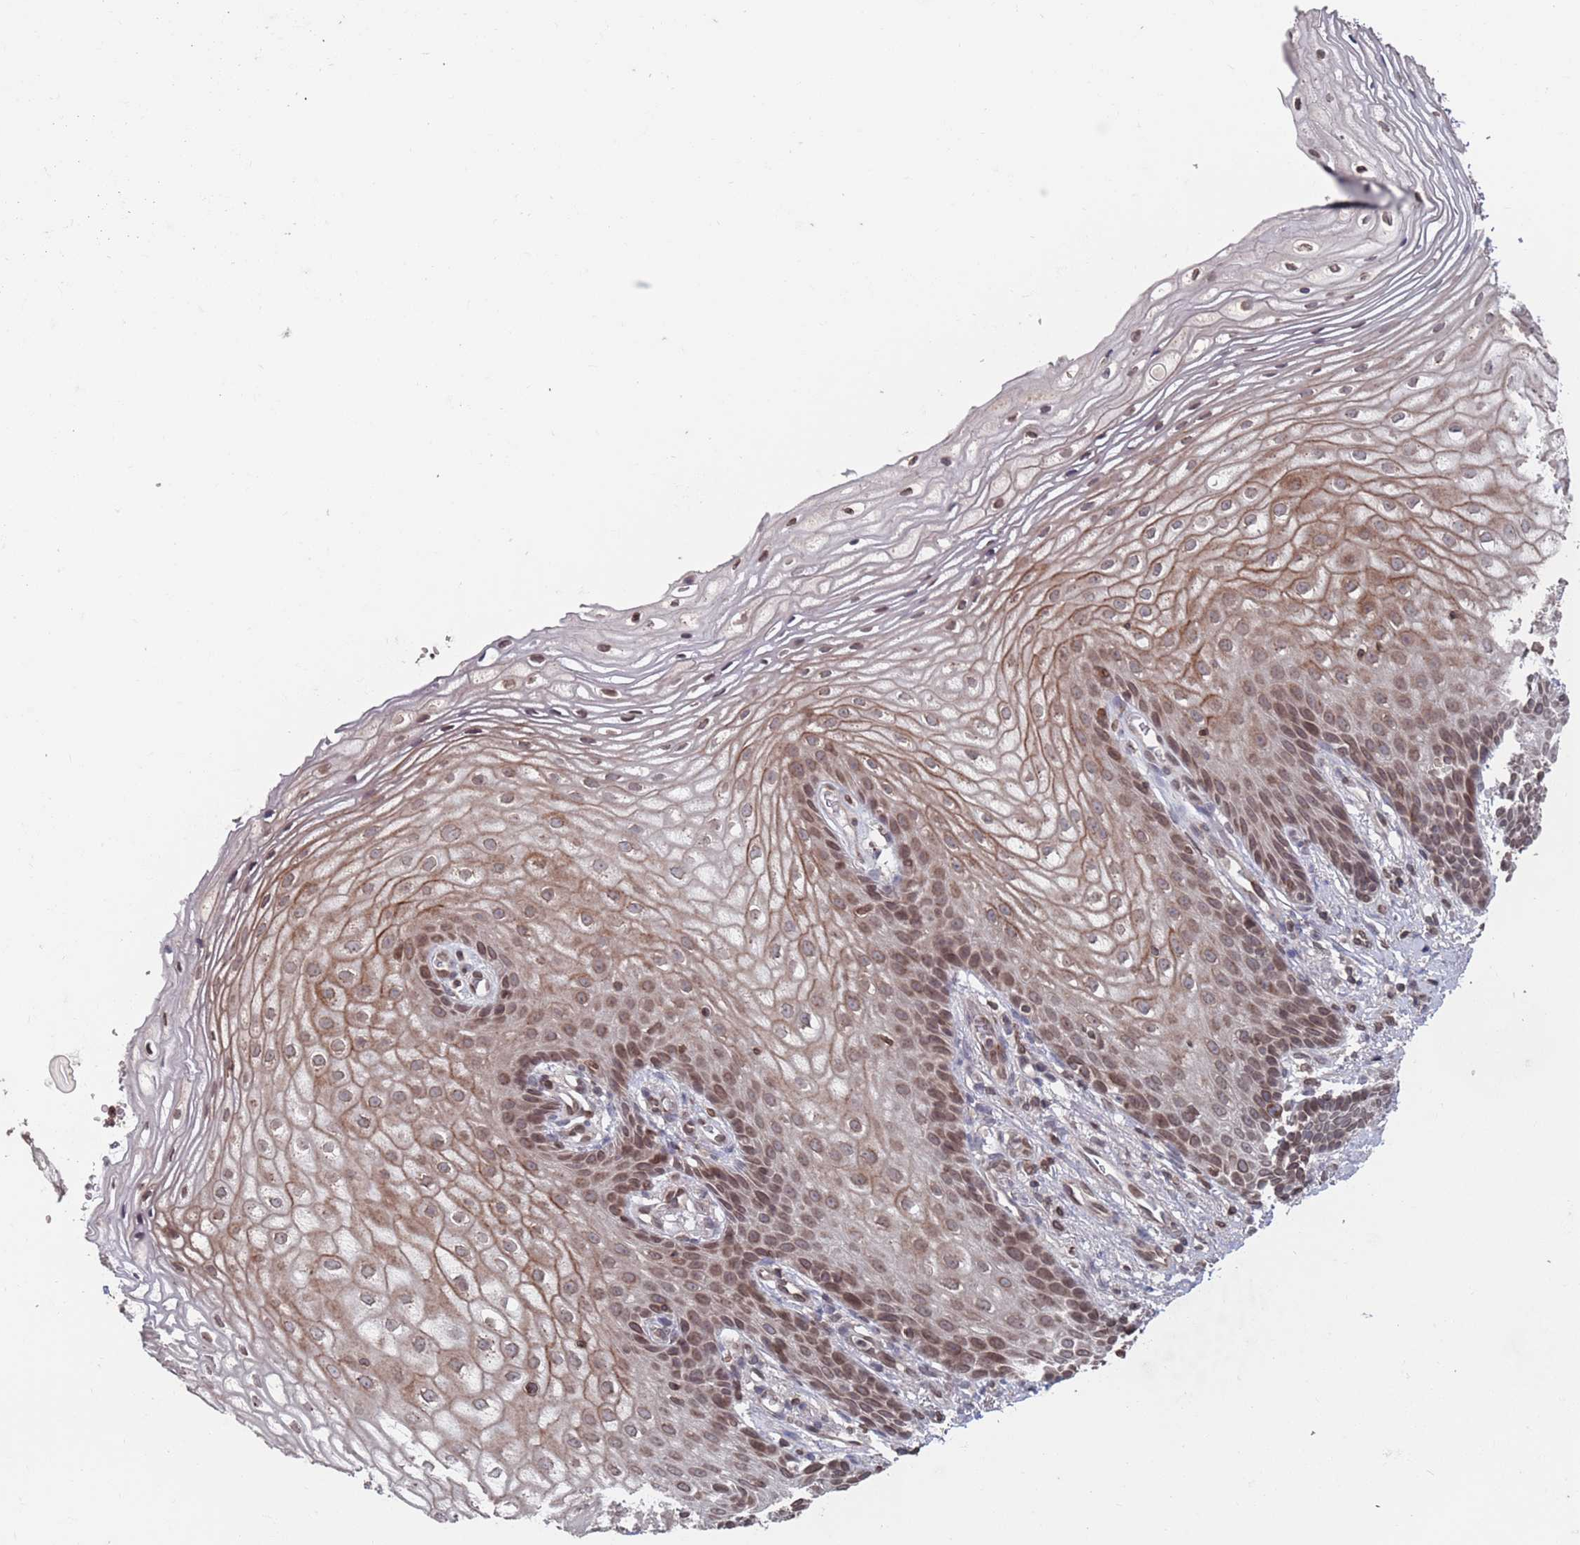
{"staining": {"intensity": "moderate", "quantity": ">75%", "location": "cytoplasmic/membranous,nuclear"}, "tissue": "vagina", "cell_type": "Squamous epithelial cells", "image_type": "normal", "snomed": [{"axis": "morphology", "description": "Normal tissue, NOS"}, {"axis": "topography", "description": "Vagina"}], "caption": "This image reveals immunohistochemistry (IHC) staining of unremarkable vagina, with medium moderate cytoplasmic/membranous,nuclear staining in approximately >75% of squamous epithelial cells.", "gene": "SDHAF3", "patient": {"sex": "female", "age": 60}}